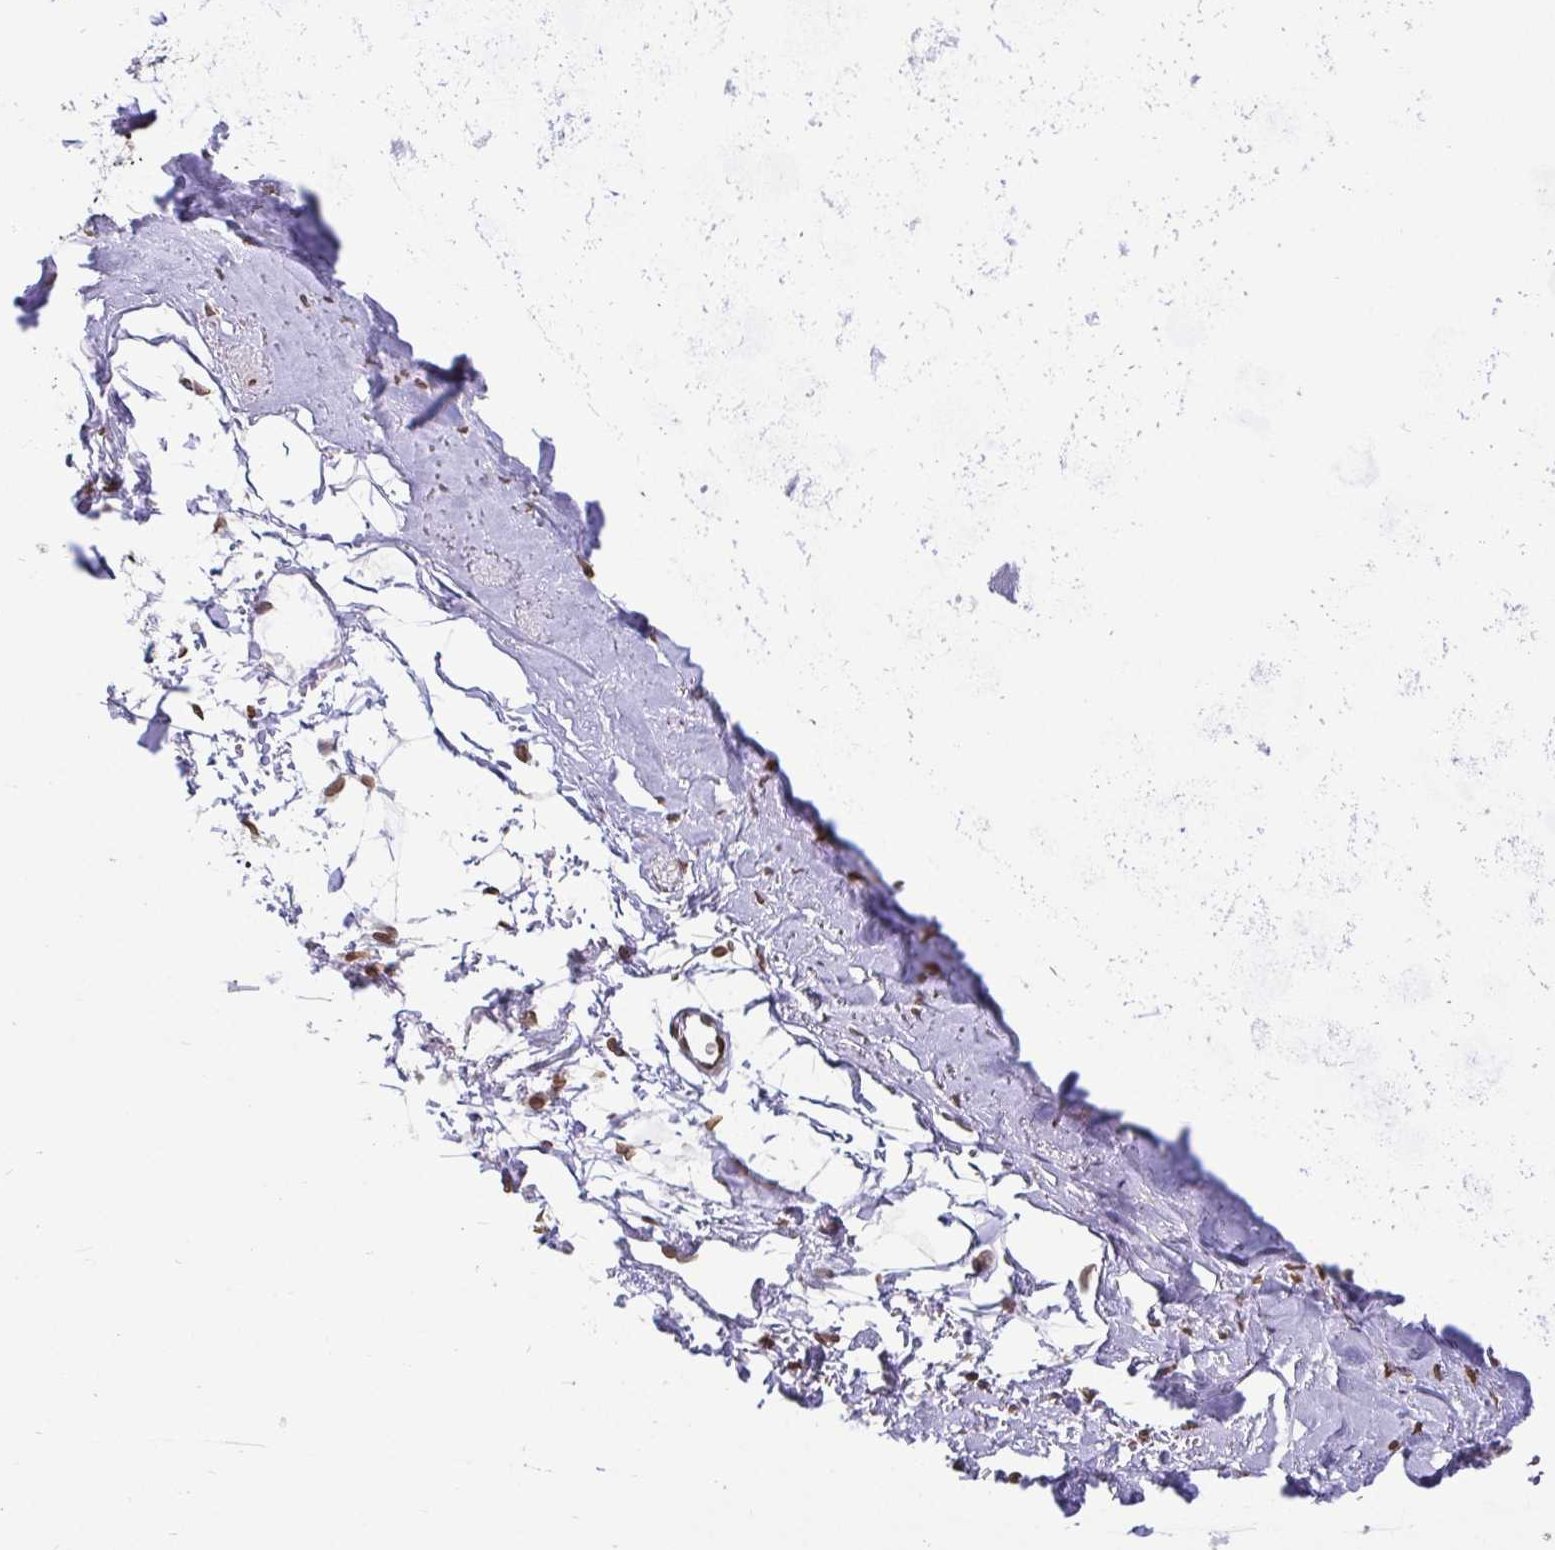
{"staining": {"intensity": "weak", "quantity": ">75%", "location": "nuclear"}, "tissue": "soft tissue", "cell_type": "Fibroblasts", "image_type": "normal", "snomed": [{"axis": "morphology", "description": "Normal tissue, NOS"}, {"axis": "topography", "description": "Cartilage tissue"}, {"axis": "topography", "description": "Bronchus"}], "caption": "Weak nuclear expression is seen in approximately >75% of fibroblasts in benign soft tissue.", "gene": "EMD", "patient": {"sex": "female", "age": 79}}